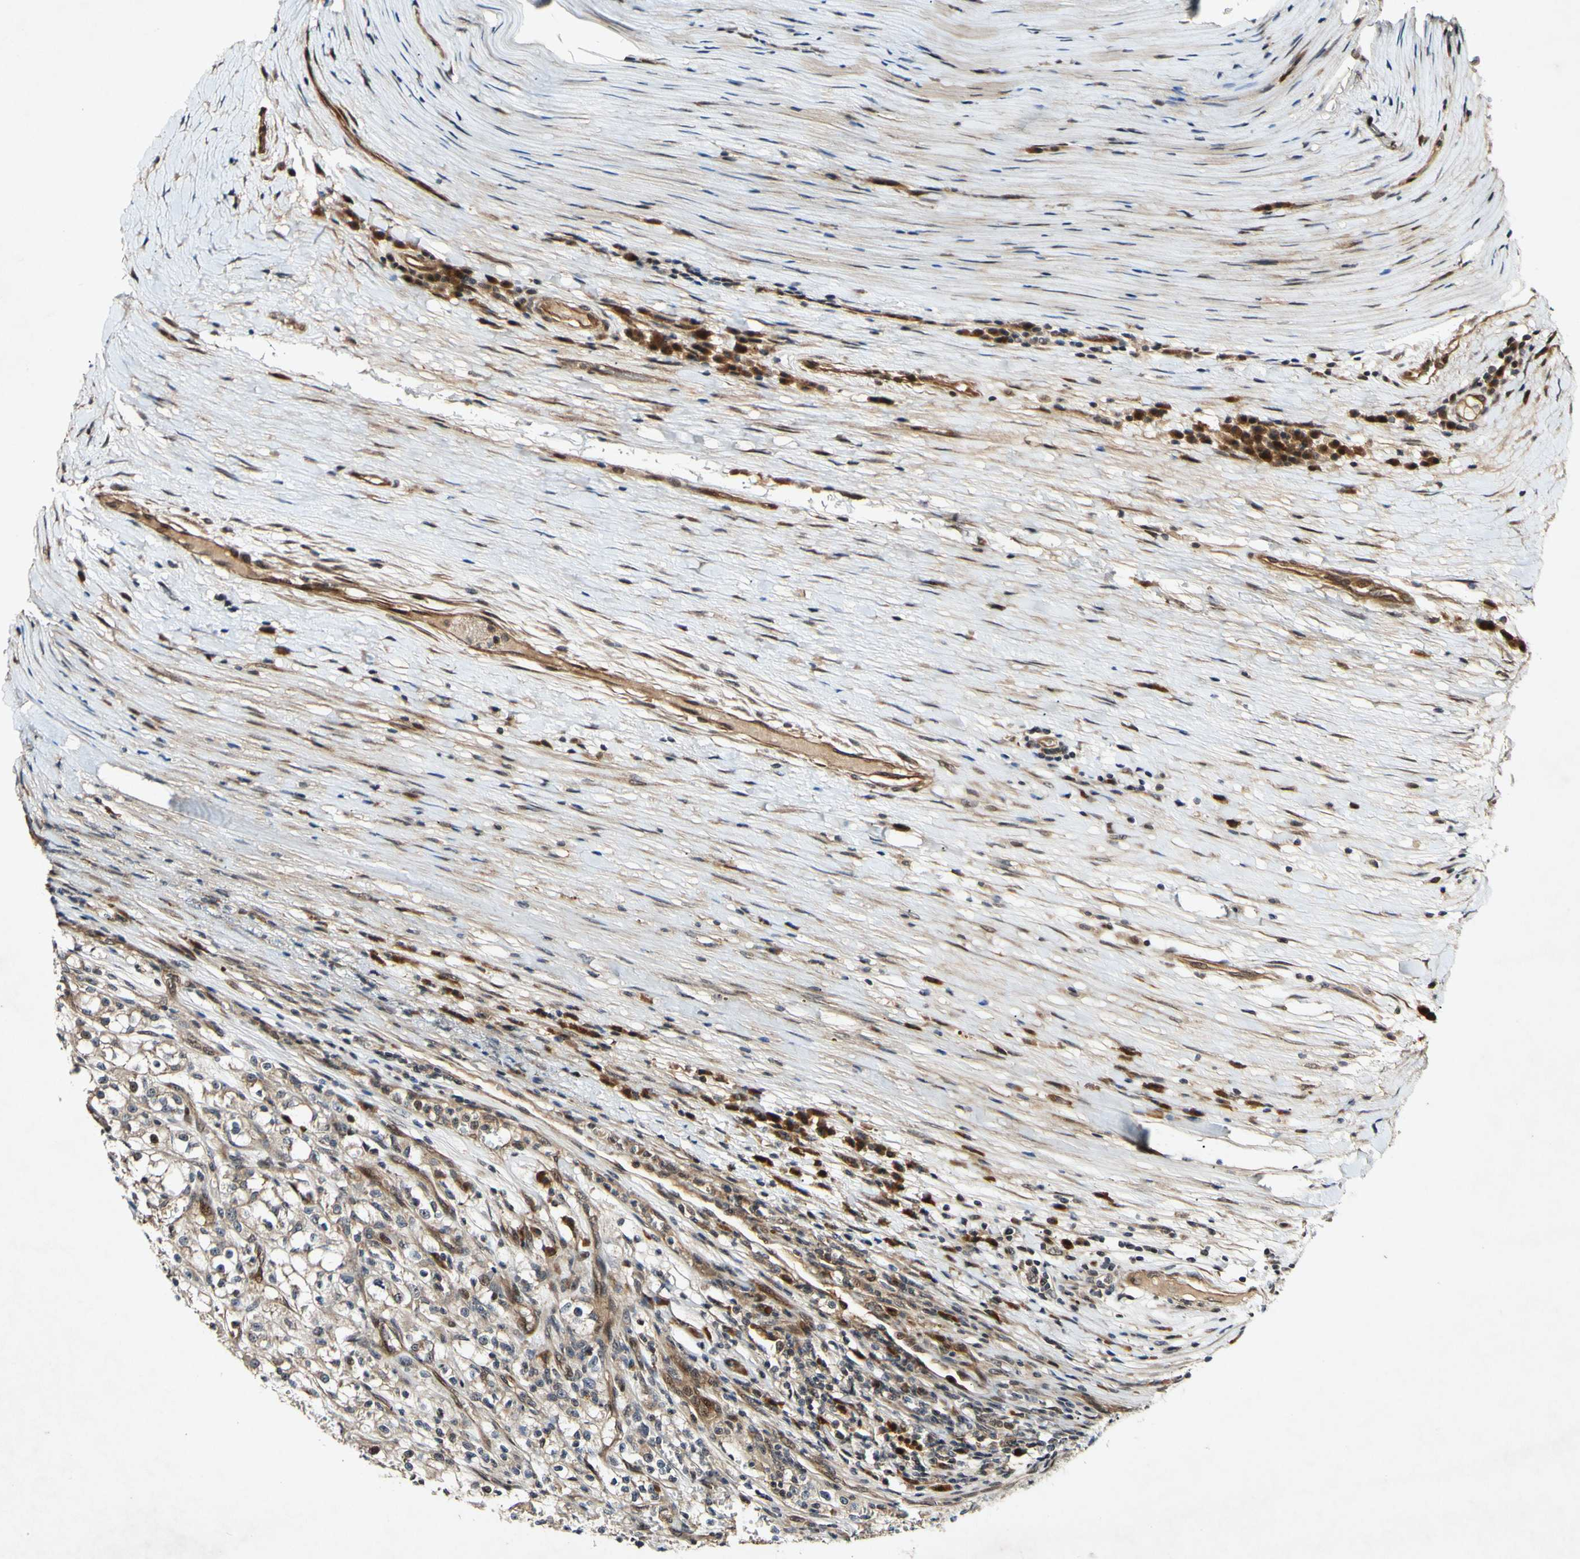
{"staining": {"intensity": "weak", "quantity": ">75%", "location": "cytoplasmic/membranous"}, "tissue": "renal cancer", "cell_type": "Tumor cells", "image_type": "cancer", "snomed": [{"axis": "morphology", "description": "Adenocarcinoma, NOS"}, {"axis": "topography", "description": "Kidney"}], "caption": "This is an image of immunohistochemistry (IHC) staining of renal adenocarcinoma, which shows weak positivity in the cytoplasmic/membranous of tumor cells.", "gene": "CSNK1E", "patient": {"sex": "female", "age": 52}}